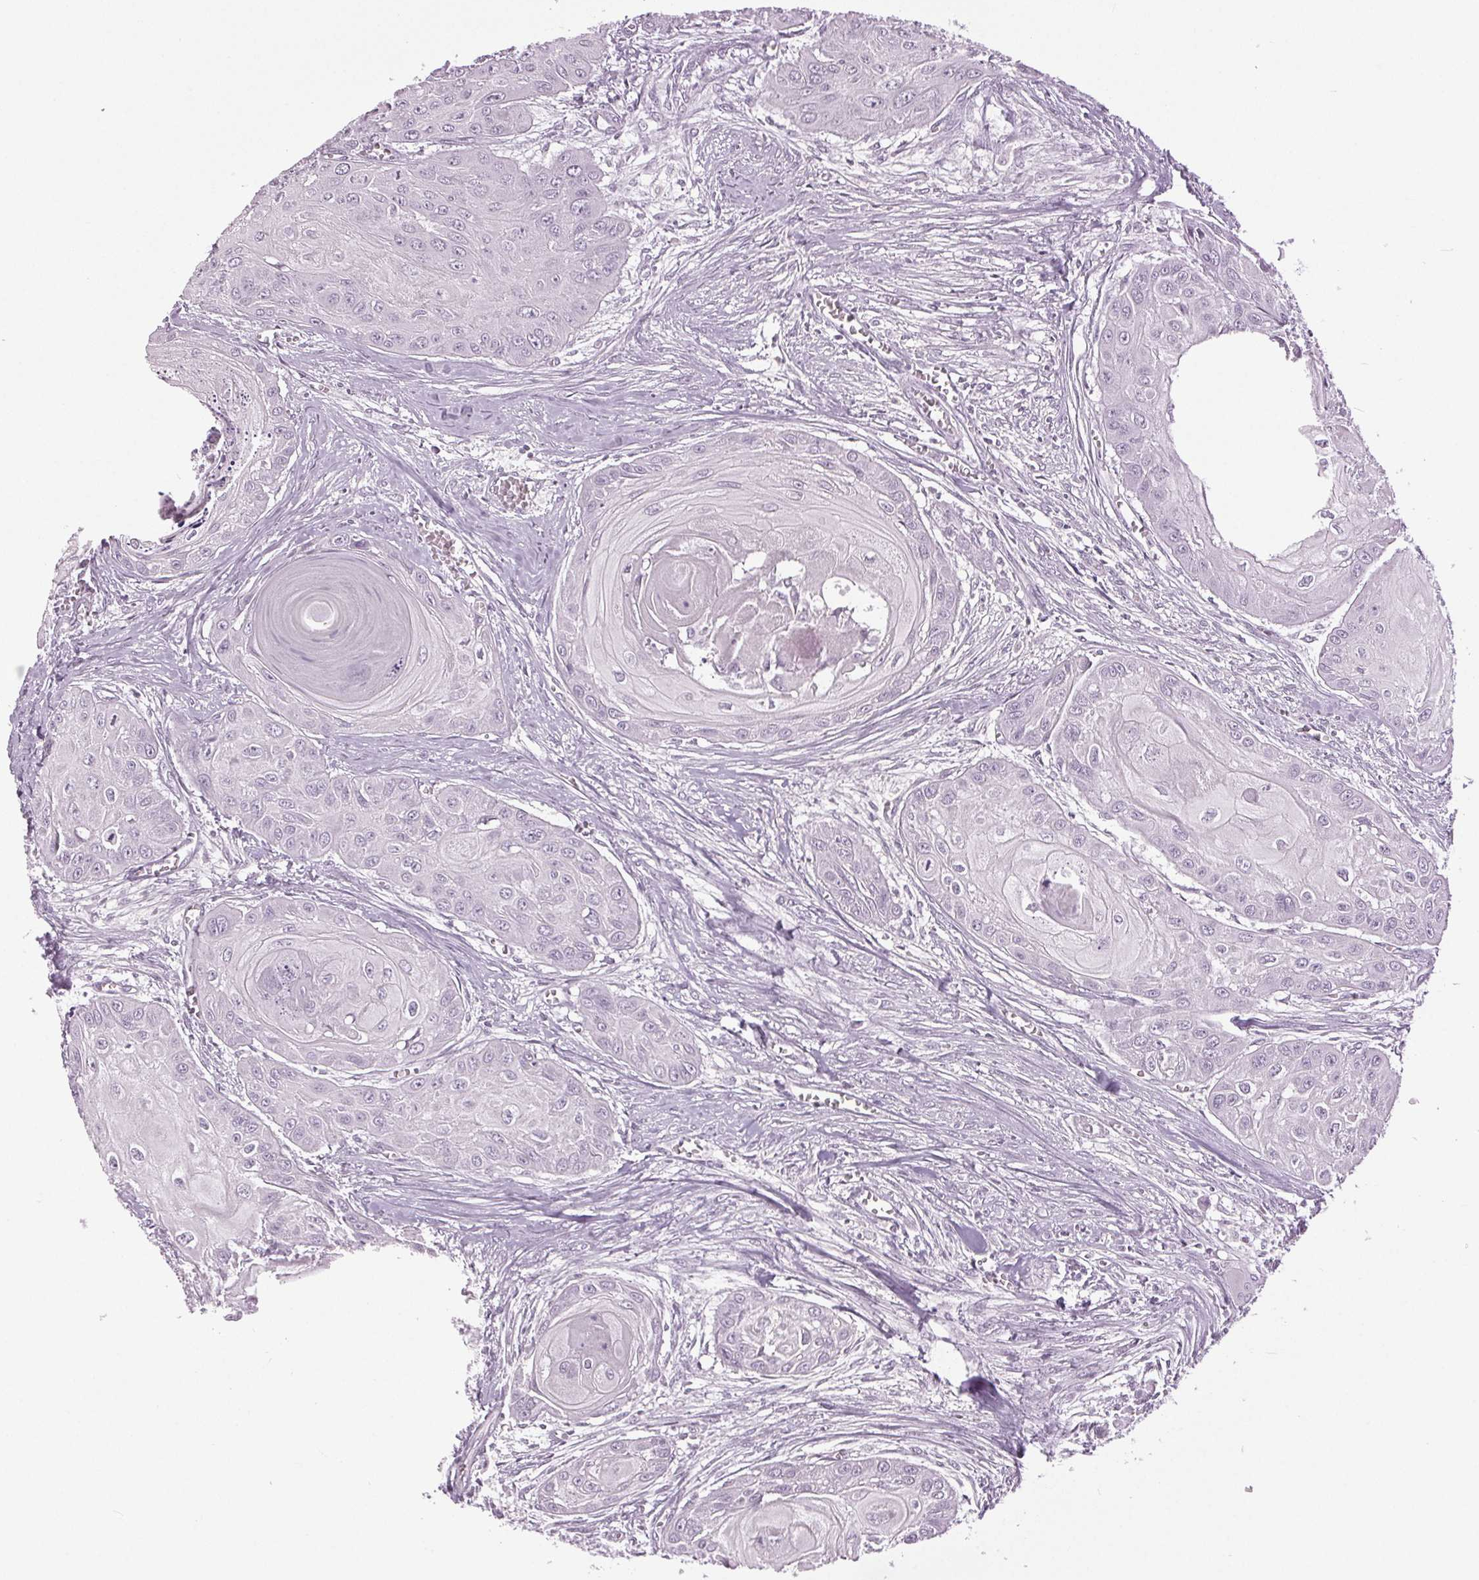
{"staining": {"intensity": "negative", "quantity": "none", "location": "none"}, "tissue": "head and neck cancer", "cell_type": "Tumor cells", "image_type": "cancer", "snomed": [{"axis": "morphology", "description": "Squamous cell carcinoma, NOS"}, {"axis": "topography", "description": "Oral tissue"}, {"axis": "topography", "description": "Head-Neck"}], "caption": "Head and neck squamous cell carcinoma was stained to show a protein in brown. There is no significant expression in tumor cells.", "gene": "DNAH12", "patient": {"sex": "male", "age": 71}}